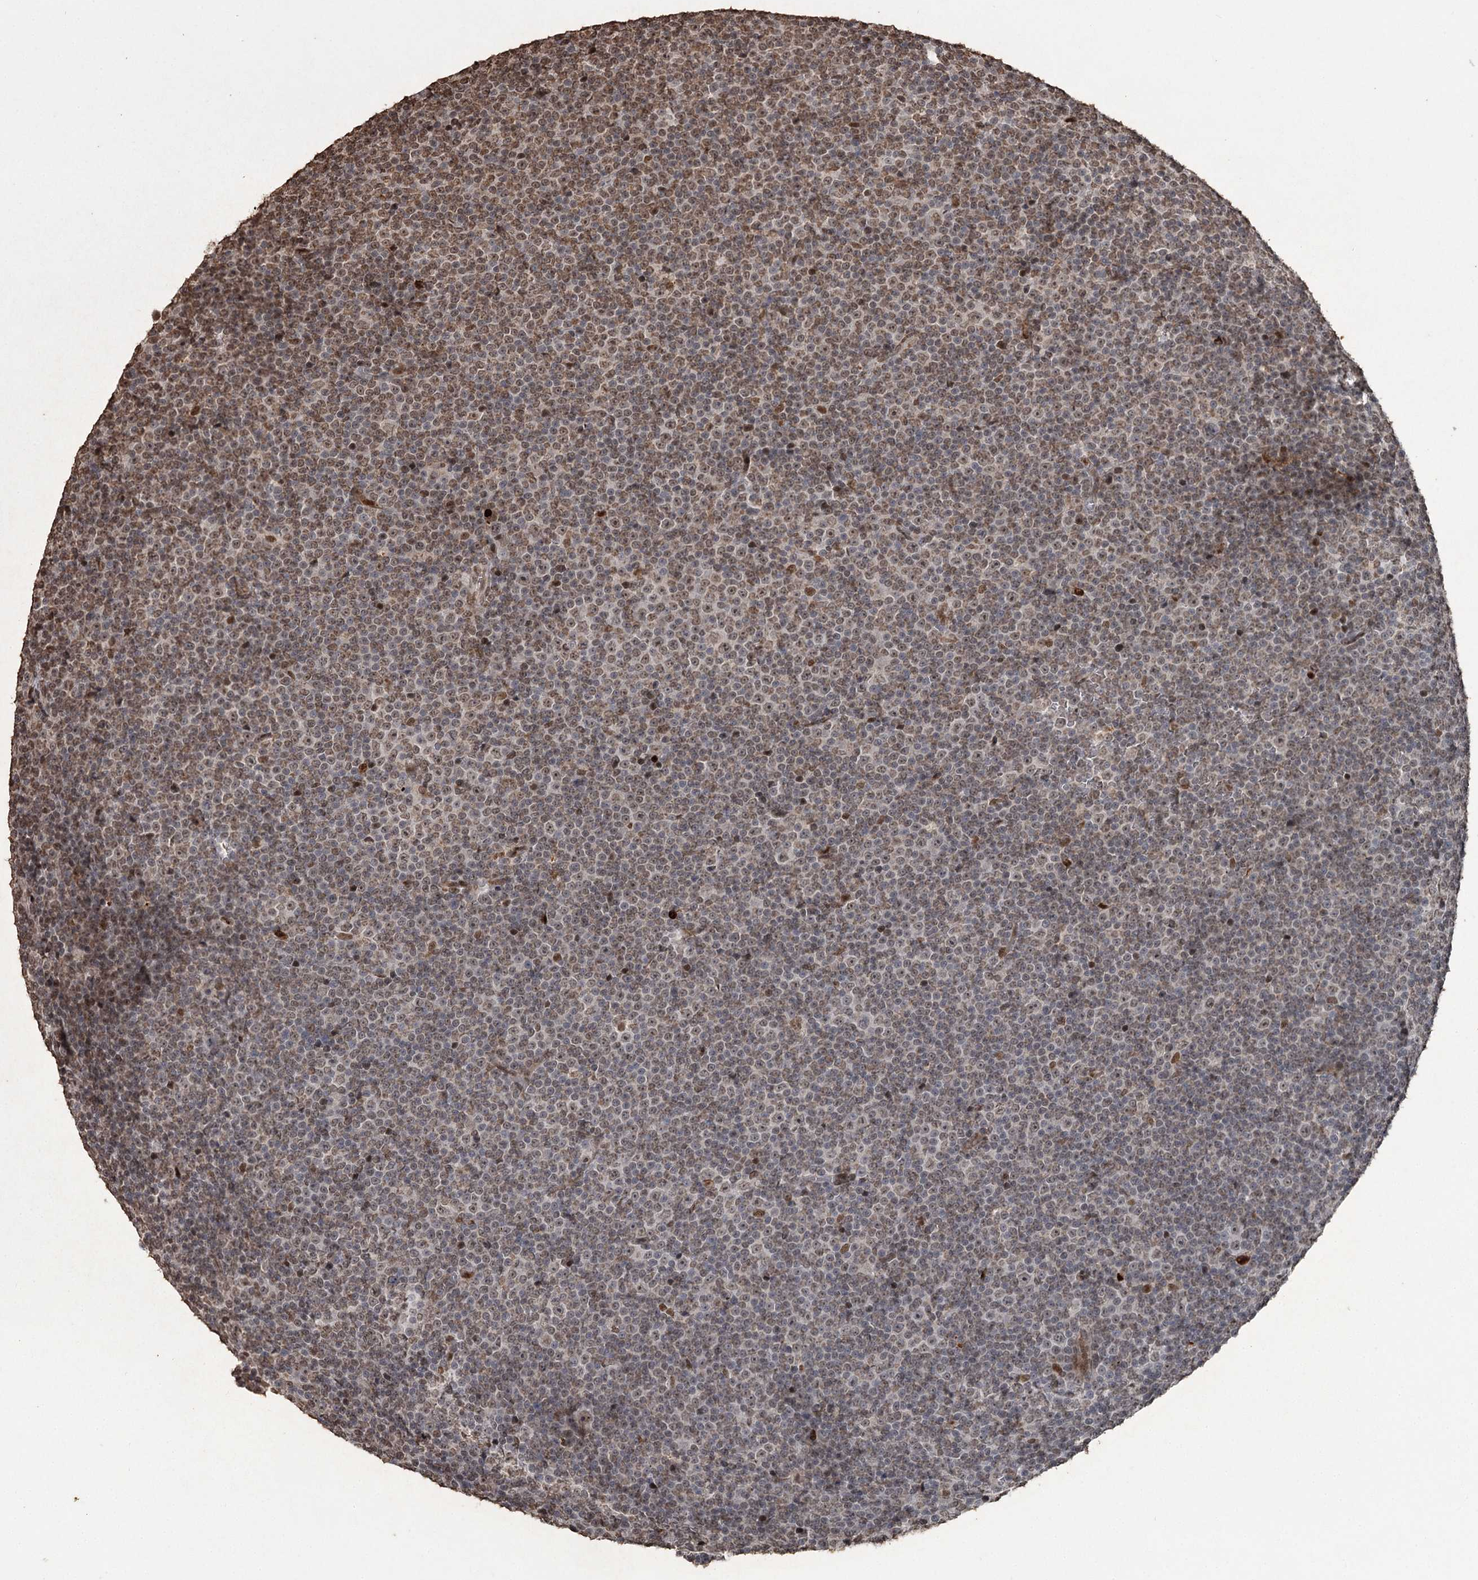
{"staining": {"intensity": "moderate", "quantity": ">75%", "location": "nuclear"}, "tissue": "lymphoma", "cell_type": "Tumor cells", "image_type": "cancer", "snomed": [{"axis": "morphology", "description": "Malignant lymphoma, non-Hodgkin's type, Low grade"}, {"axis": "topography", "description": "Lymph node"}], "caption": "Protein staining of malignant lymphoma, non-Hodgkin's type (low-grade) tissue shows moderate nuclear expression in about >75% of tumor cells.", "gene": "THYN1", "patient": {"sex": "female", "age": 67}}